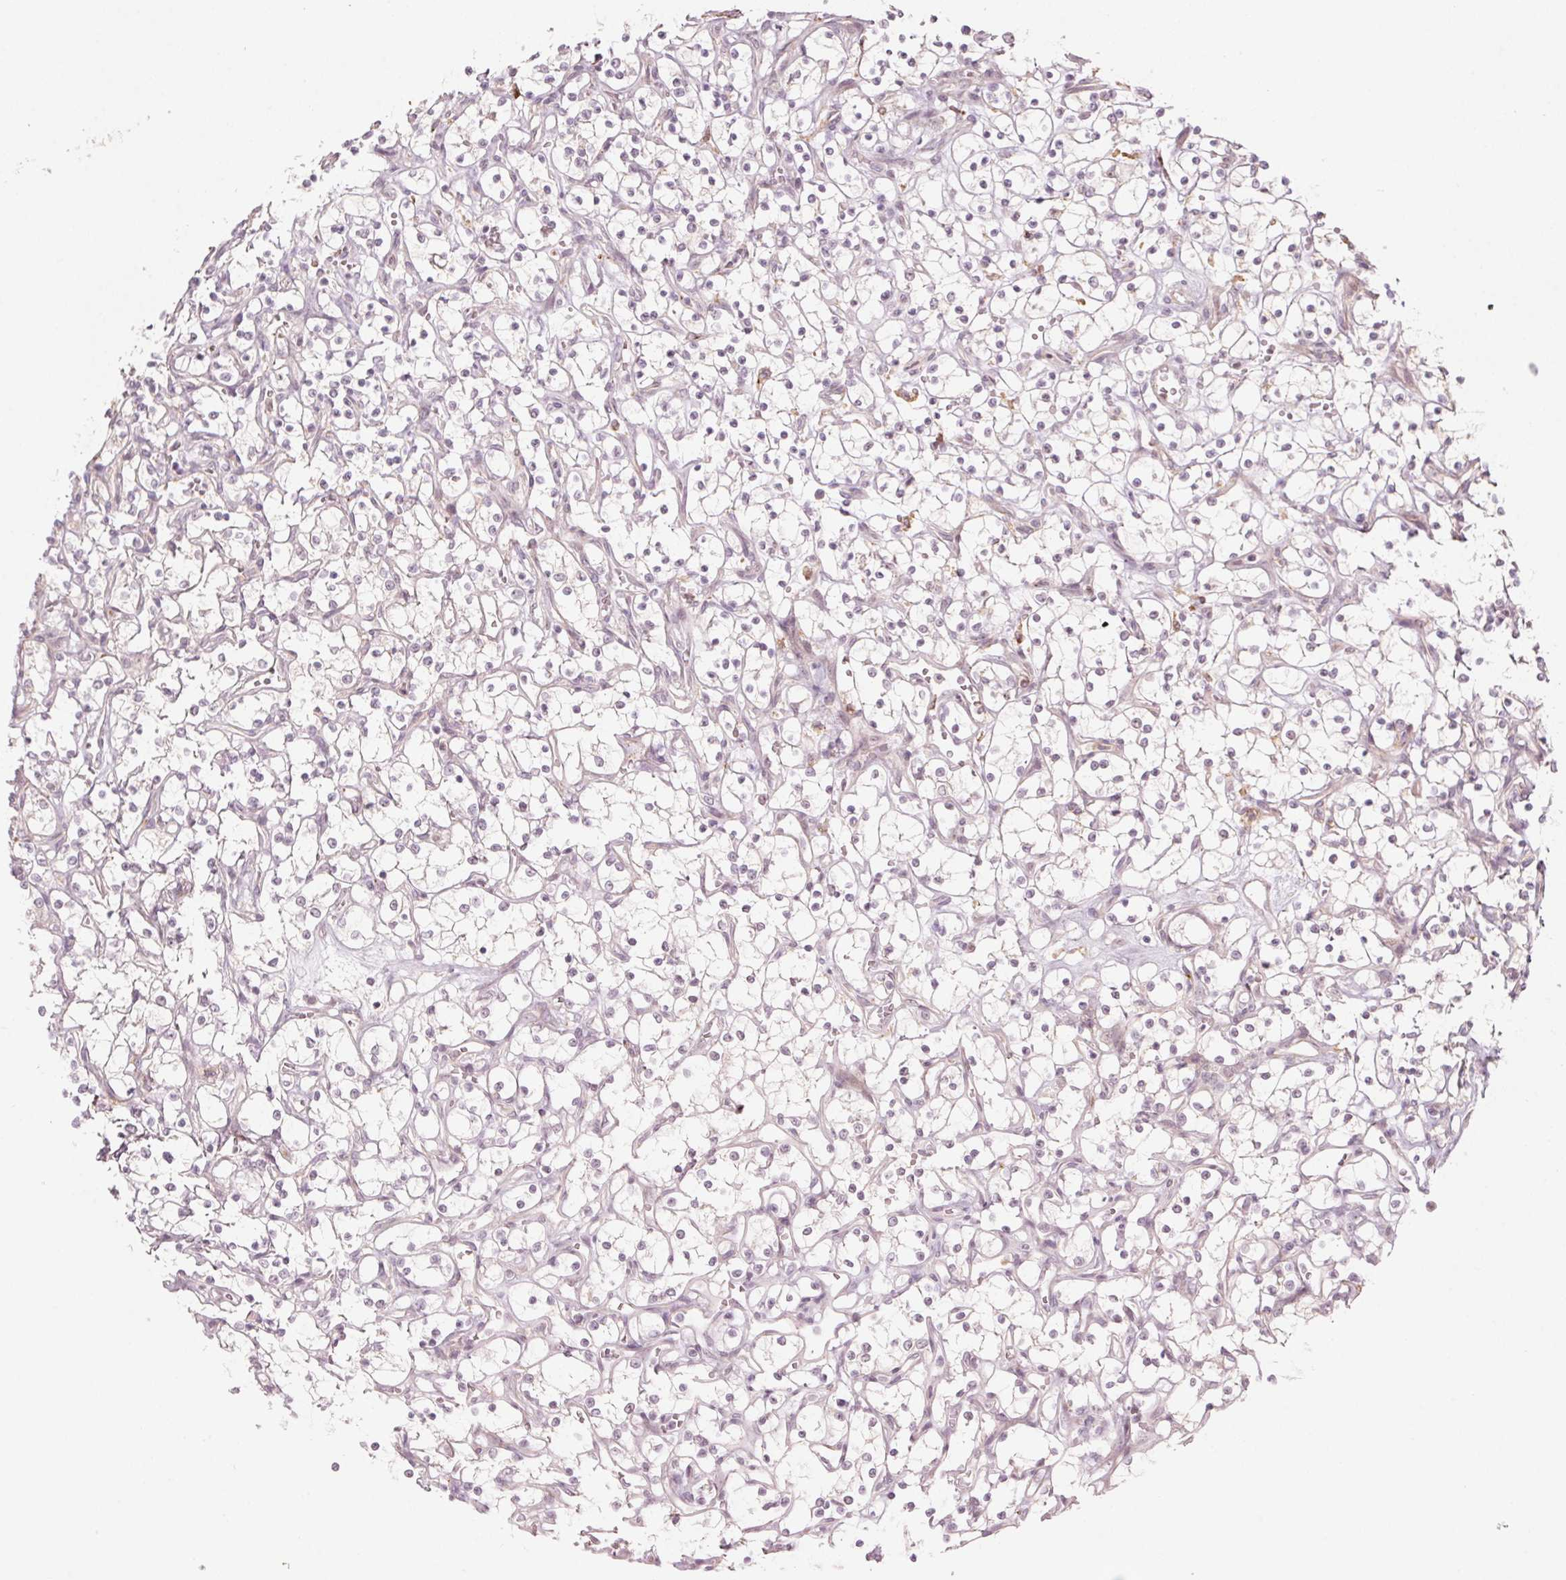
{"staining": {"intensity": "negative", "quantity": "none", "location": "none"}, "tissue": "renal cancer", "cell_type": "Tumor cells", "image_type": "cancer", "snomed": [{"axis": "morphology", "description": "Adenocarcinoma, NOS"}, {"axis": "topography", "description": "Kidney"}], "caption": "Immunohistochemistry photomicrograph of neoplastic tissue: renal cancer stained with DAB demonstrates no significant protein staining in tumor cells. (DAB (3,3'-diaminobenzidine) immunohistochemistry (IHC), high magnification).", "gene": "TMED6", "patient": {"sex": "female", "age": 69}}